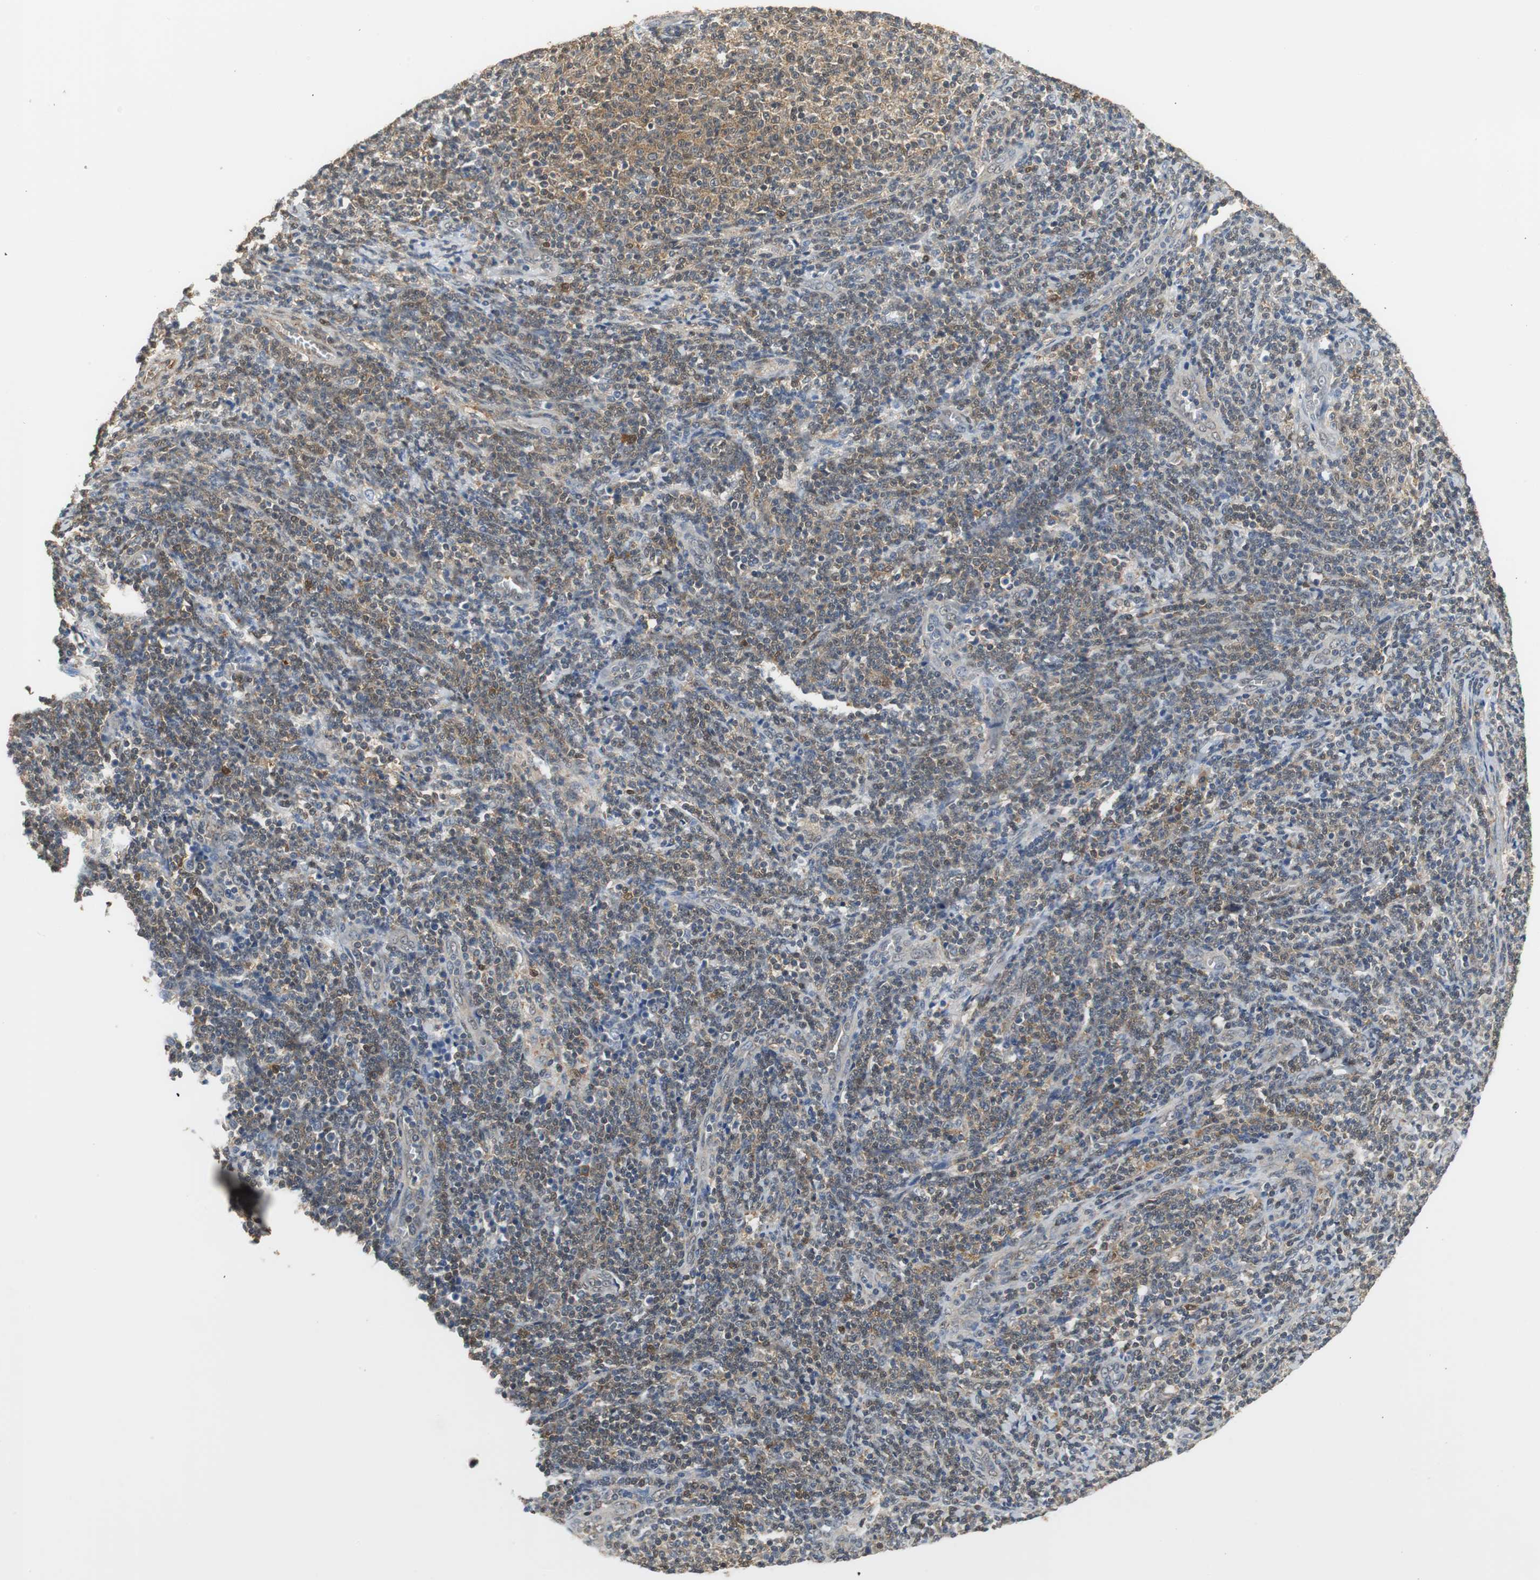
{"staining": {"intensity": "moderate", "quantity": ">75%", "location": "cytoplasmic/membranous,nuclear"}, "tissue": "lymphoma", "cell_type": "Tumor cells", "image_type": "cancer", "snomed": [{"axis": "morphology", "description": "Malignant lymphoma, non-Hodgkin's type, Low grade"}, {"axis": "topography", "description": "Lymph node"}], "caption": "IHC histopathology image of neoplastic tissue: human lymphoma stained using immunohistochemistry exhibits medium levels of moderate protein expression localized specifically in the cytoplasmic/membranous and nuclear of tumor cells, appearing as a cytoplasmic/membranous and nuclear brown color.", "gene": "UBQLN2", "patient": {"sex": "male", "age": 66}}